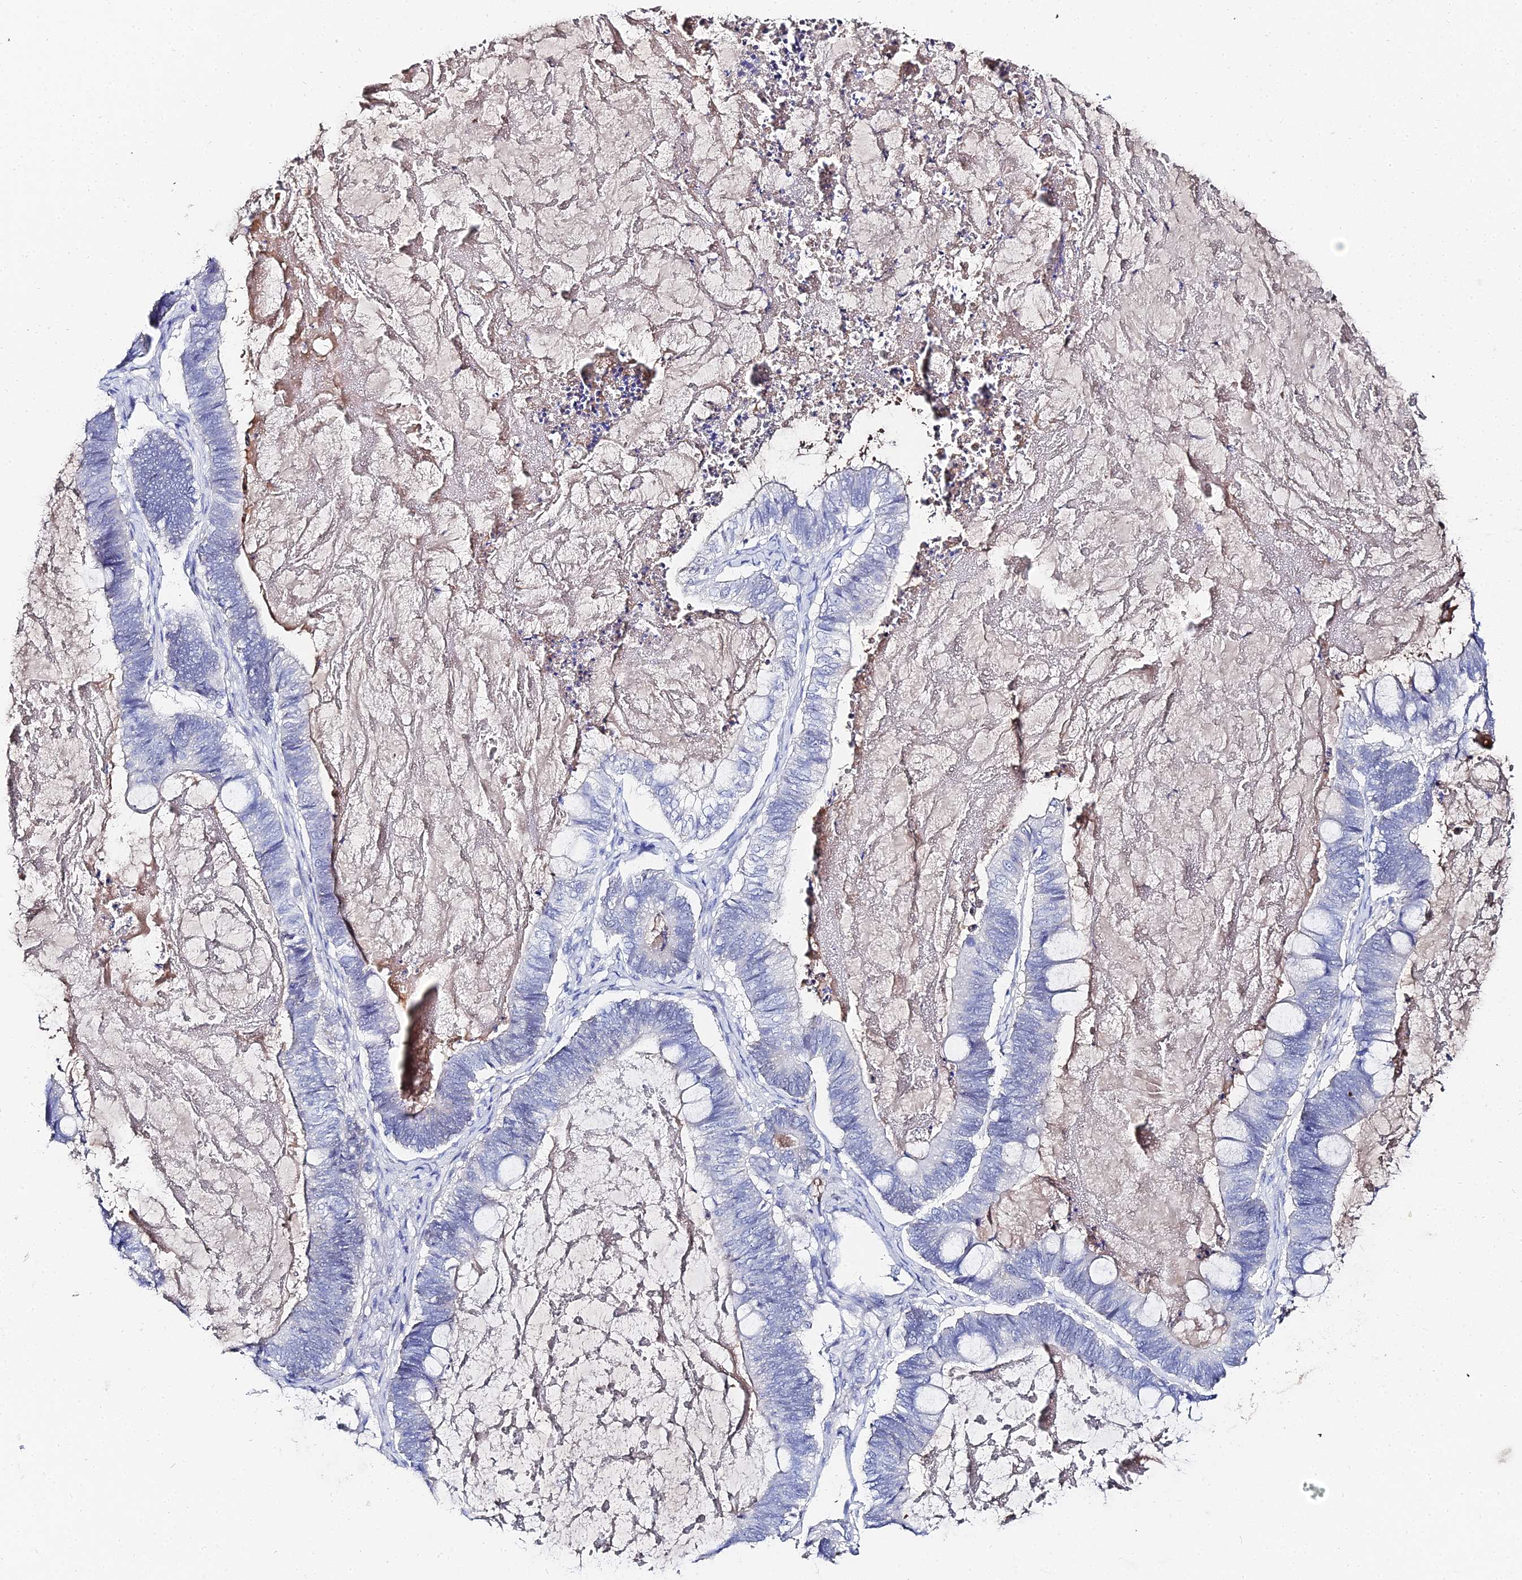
{"staining": {"intensity": "negative", "quantity": "none", "location": "none"}, "tissue": "ovarian cancer", "cell_type": "Tumor cells", "image_type": "cancer", "snomed": [{"axis": "morphology", "description": "Cystadenocarcinoma, mucinous, NOS"}, {"axis": "topography", "description": "Ovary"}], "caption": "Immunohistochemistry (IHC) photomicrograph of neoplastic tissue: human ovarian mucinous cystadenocarcinoma stained with DAB (3,3'-diaminobenzidine) displays no significant protein expression in tumor cells. (DAB (3,3'-diaminobenzidine) immunohistochemistry (IHC) with hematoxylin counter stain).", "gene": "KRT17", "patient": {"sex": "female", "age": 61}}